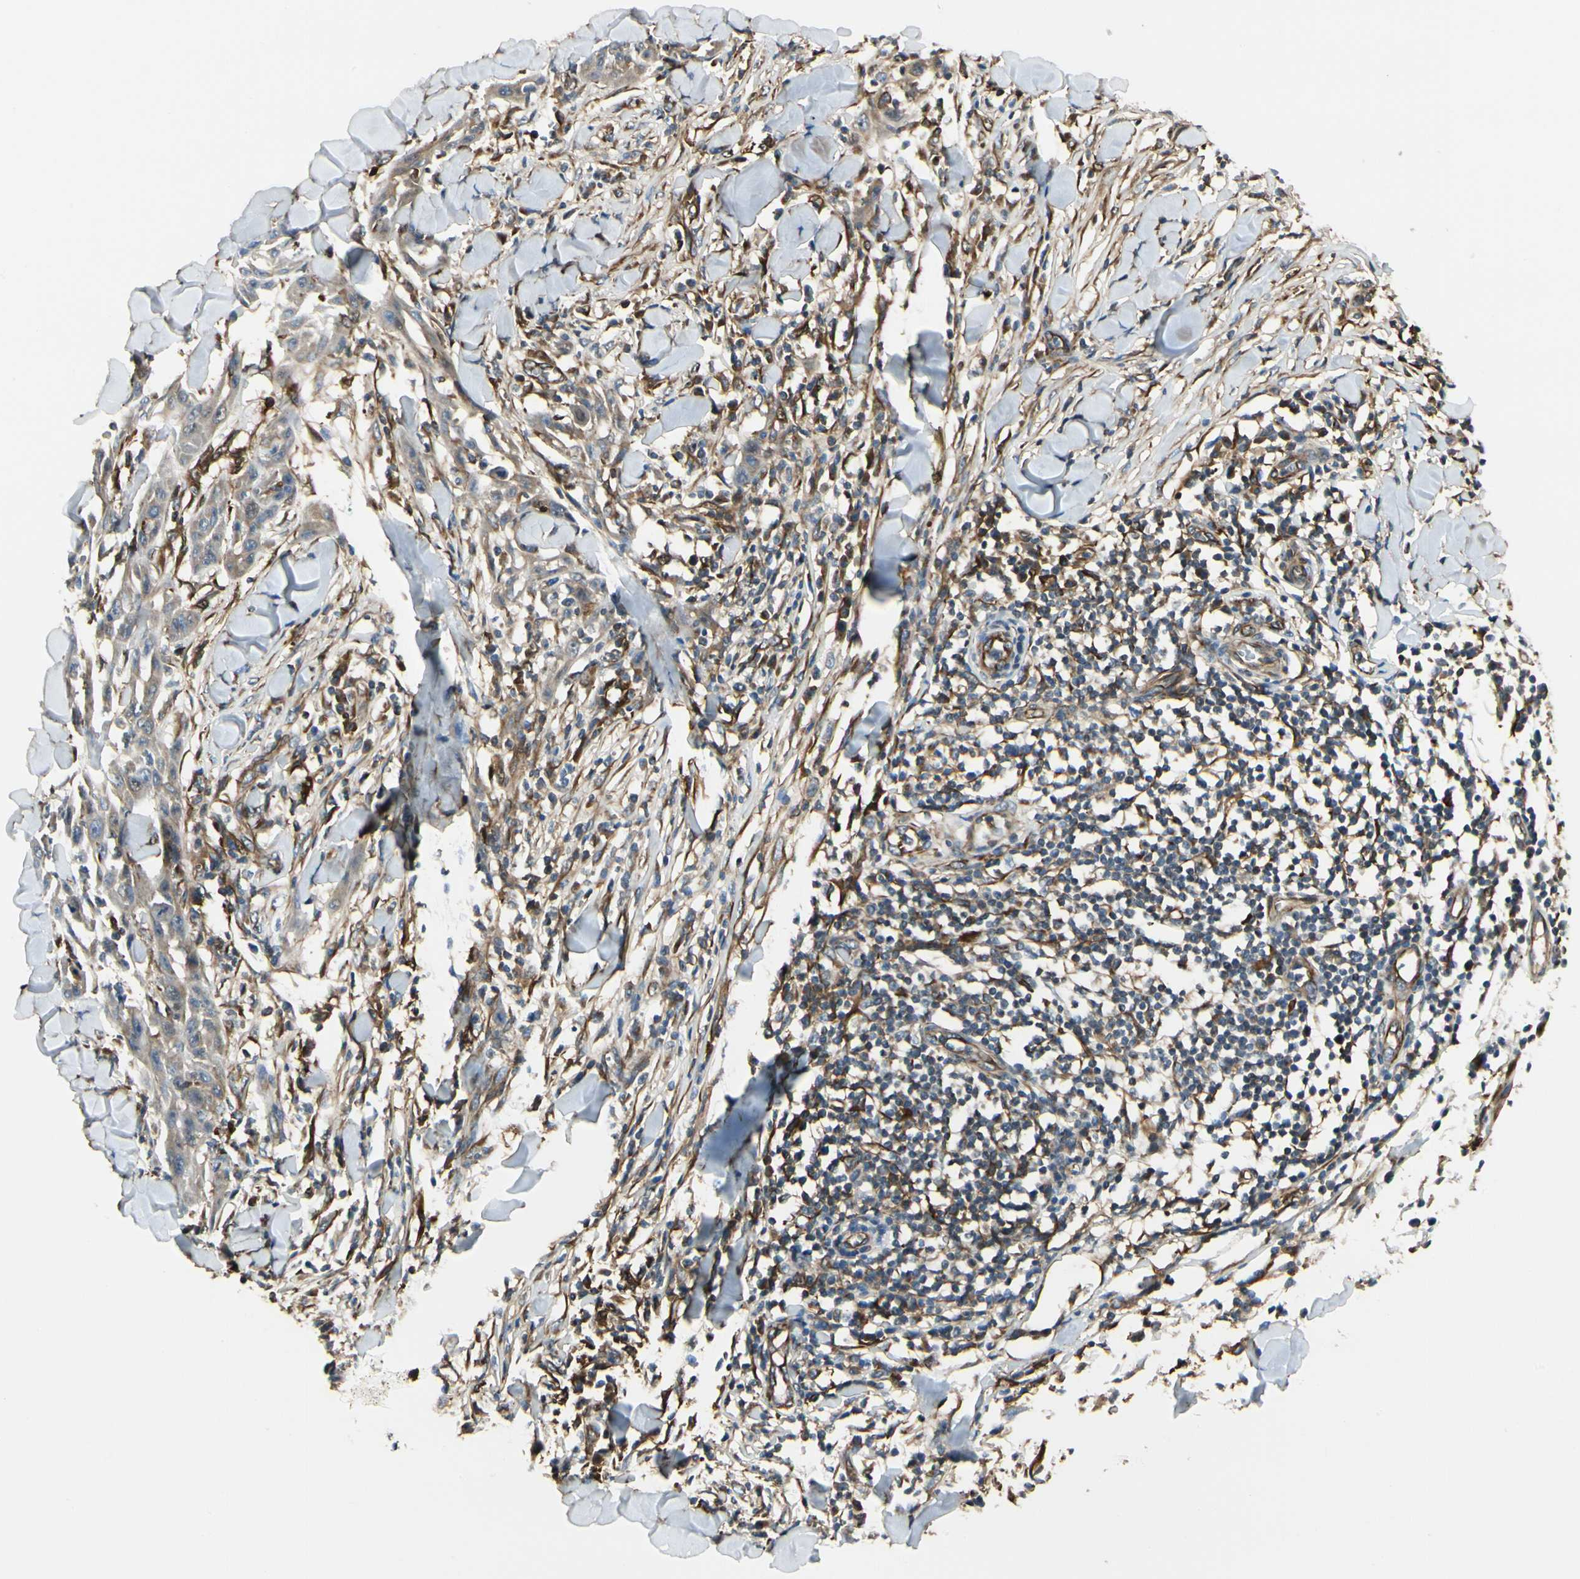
{"staining": {"intensity": "negative", "quantity": "none", "location": "none"}, "tissue": "skin cancer", "cell_type": "Tumor cells", "image_type": "cancer", "snomed": [{"axis": "morphology", "description": "Squamous cell carcinoma, NOS"}, {"axis": "topography", "description": "Skin"}], "caption": "DAB immunohistochemical staining of skin cancer exhibits no significant staining in tumor cells.", "gene": "FTH1", "patient": {"sex": "male", "age": 24}}